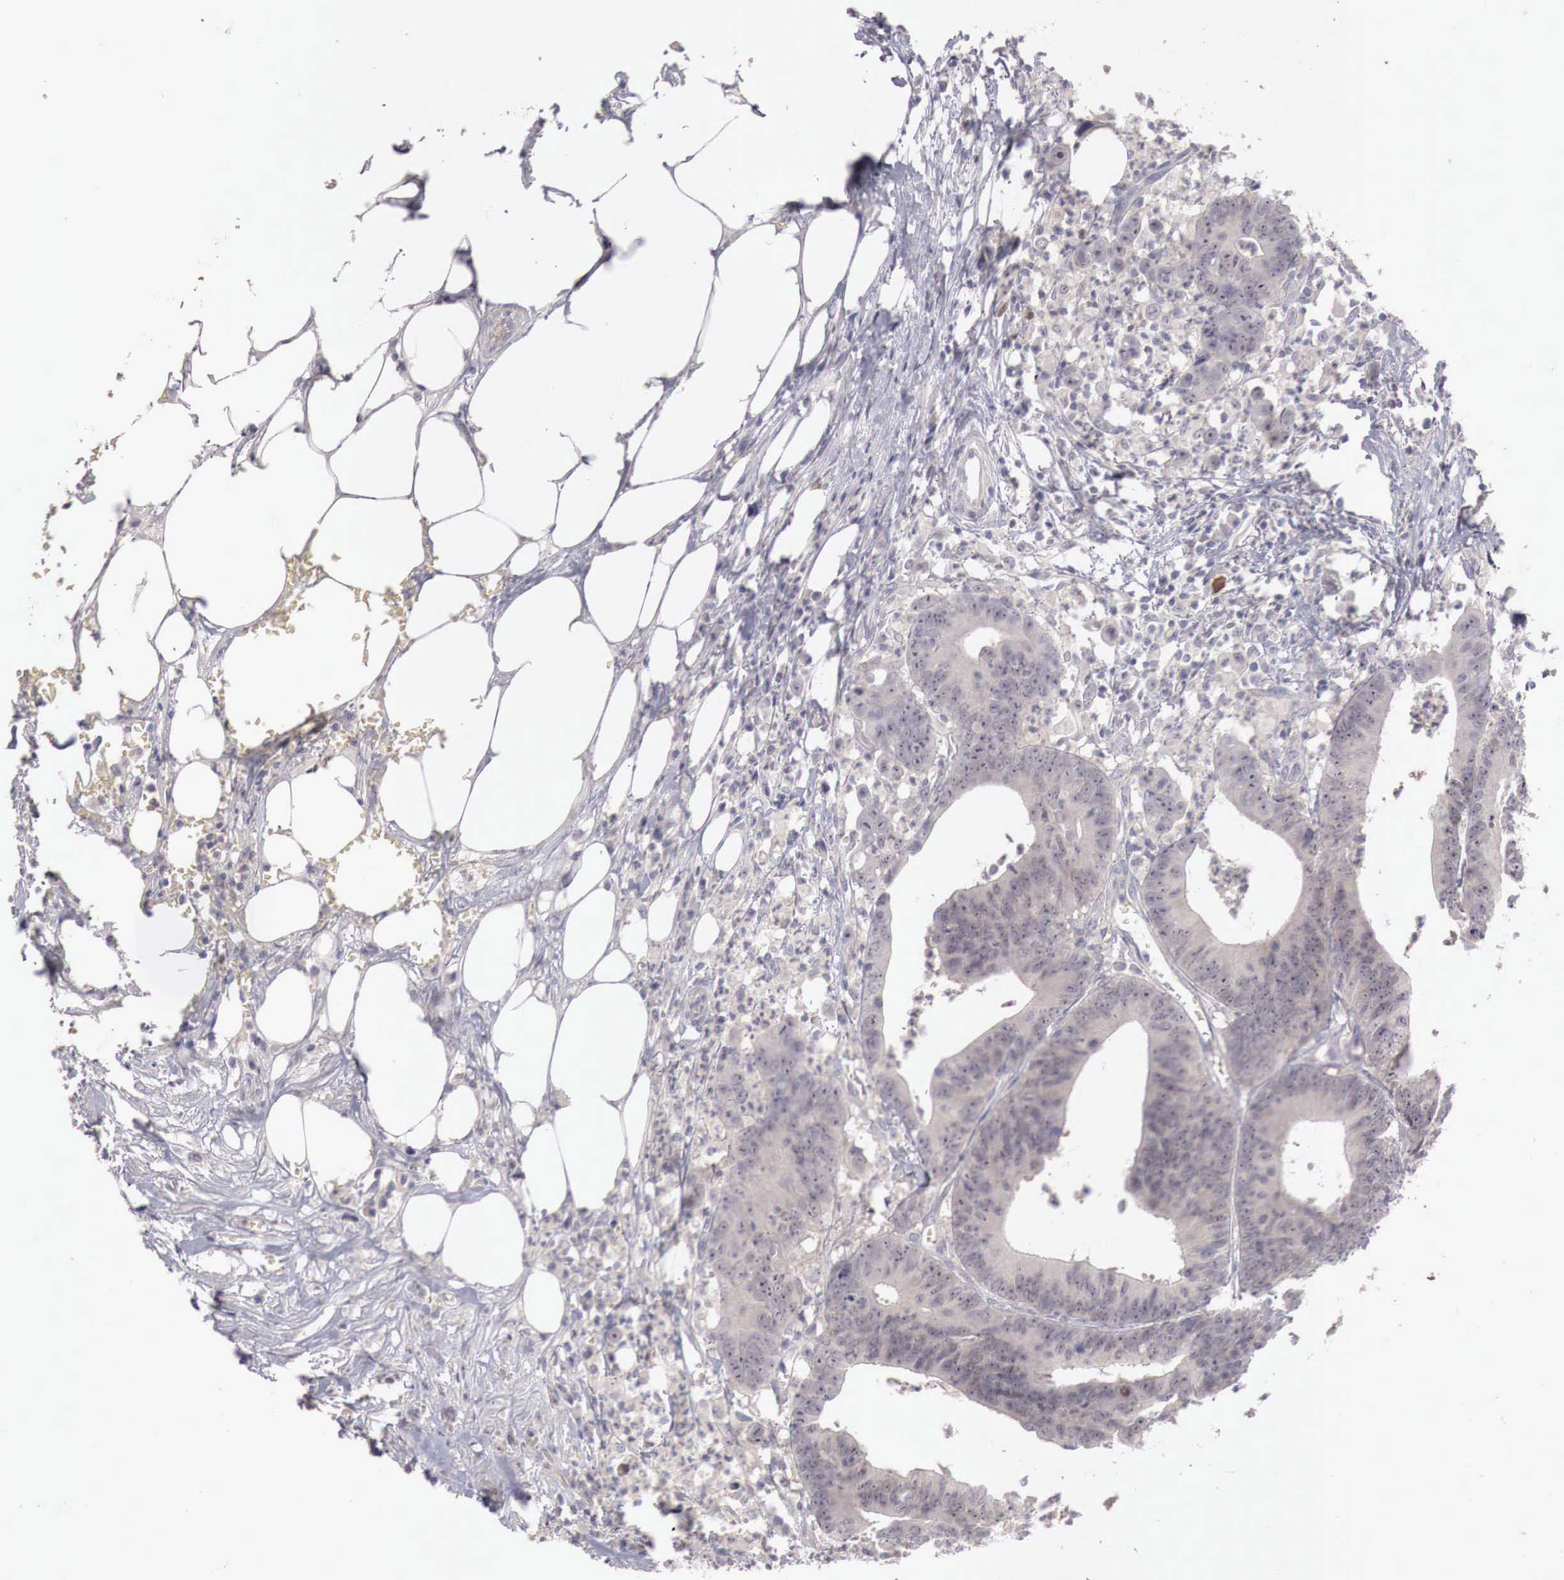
{"staining": {"intensity": "negative", "quantity": "none", "location": "none"}, "tissue": "colorectal cancer", "cell_type": "Tumor cells", "image_type": "cancer", "snomed": [{"axis": "morphology", "description": "Adenocarcinoma, NOS"}, {"axis": "topography", "description": "Colon"}], "caption": "Photomicrograph shows no significant protein expression in tumor cells of colorectal adenocarcinoma.", "gene": "GATA1", "patient": {"sex": "male", "age": 55}}